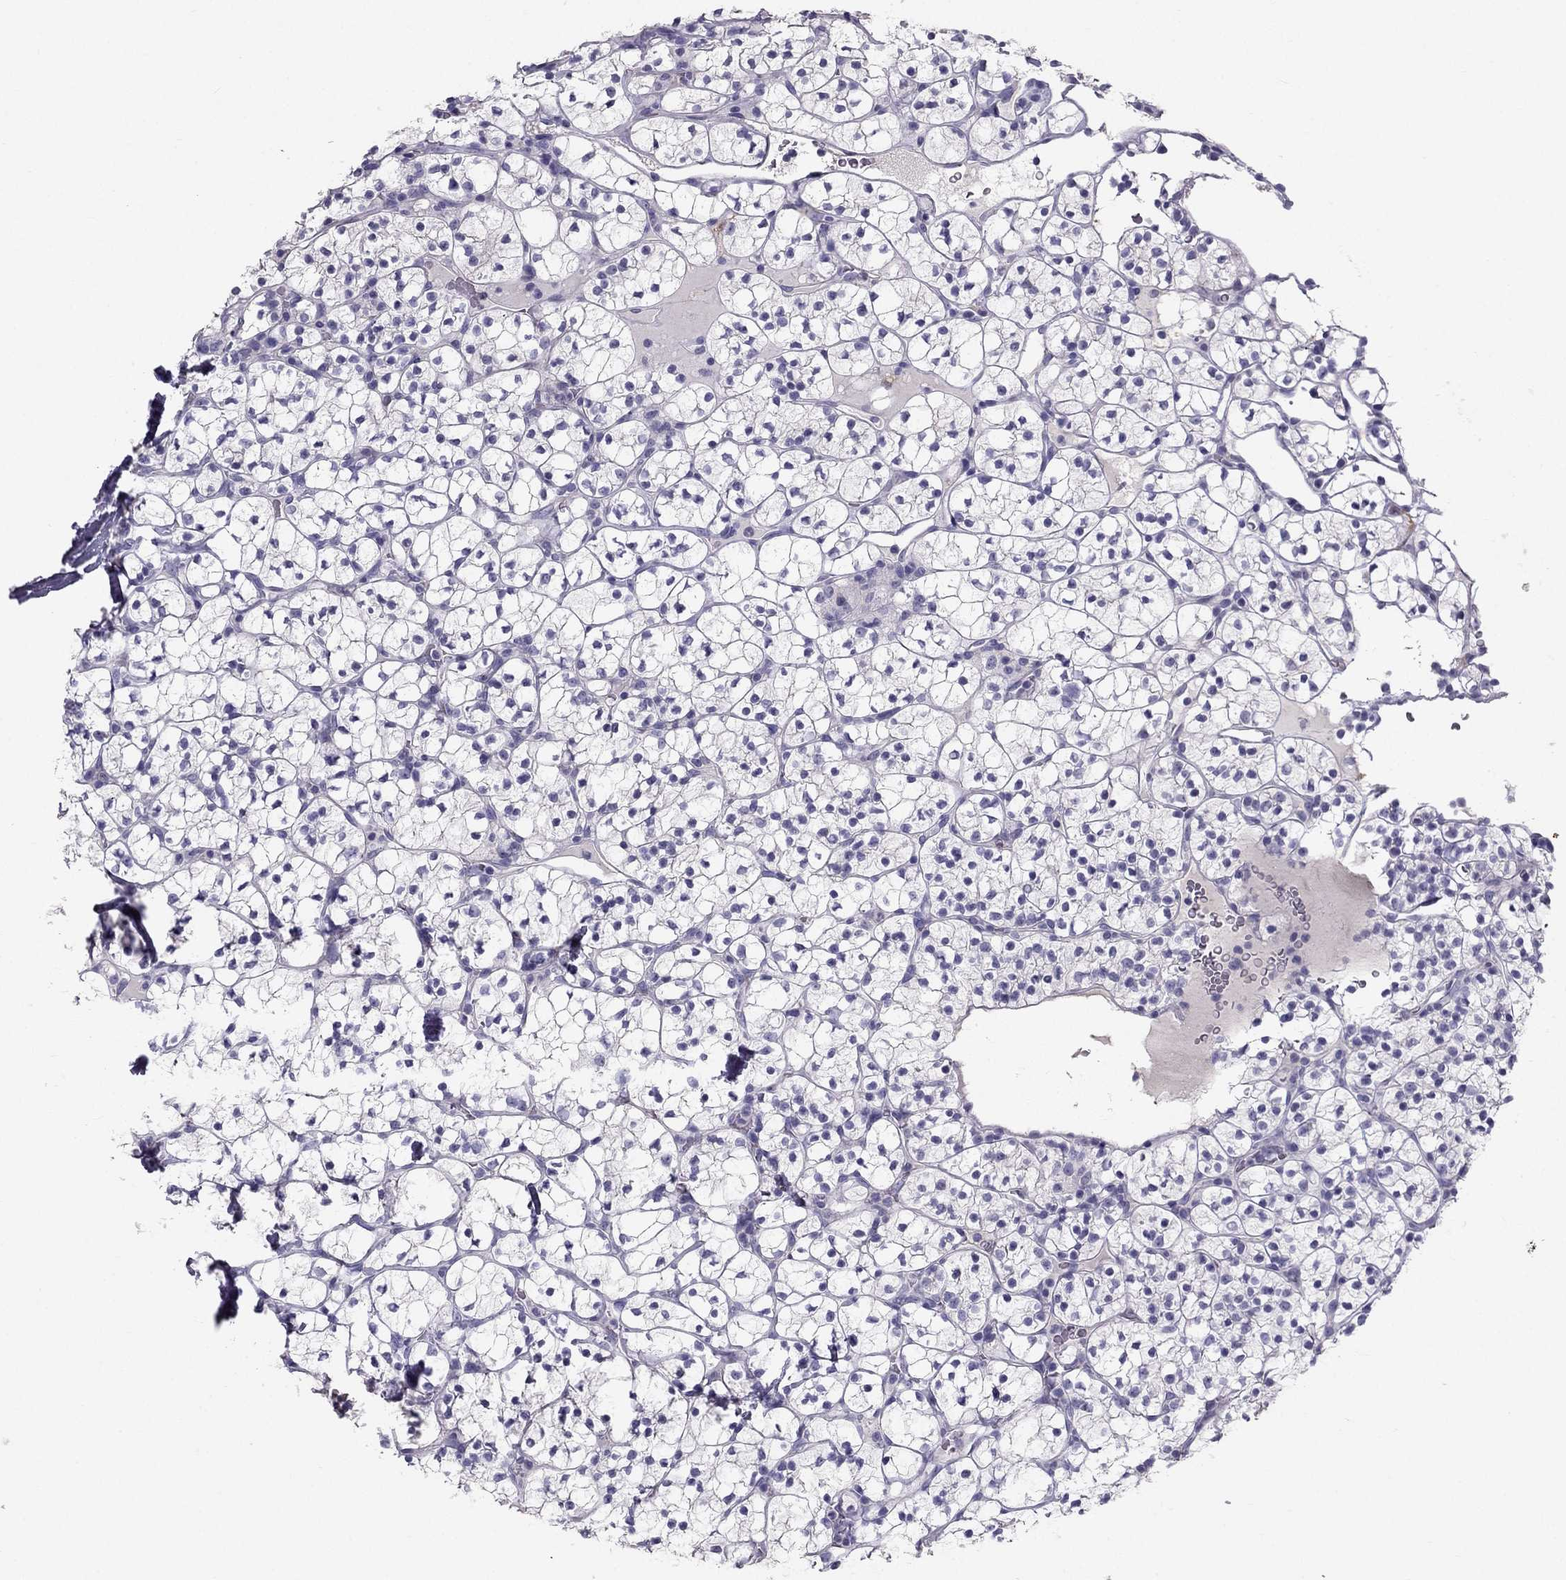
{"staining": {"intensity": "negative", "quantity": "none", "location": "none"}, "tissue": "renal cancer", "cell_type": "Tumor cells", "image_type": "cancer", "snomed": [{"axis": "morphology", "description": "Adenocarcinoma, NOS"}, {"axis": "topography", "description": "Kidney"}], "caption": "Immunohistochemistry (IHC) image of neoplastic tissue: renal cancer stained with DAB (3,3'-diaminobenzidine) displays no significant protein positivity in tumor cells.", "gene": "LMTK3", "patient": {"sex": "female", "age": 89}}